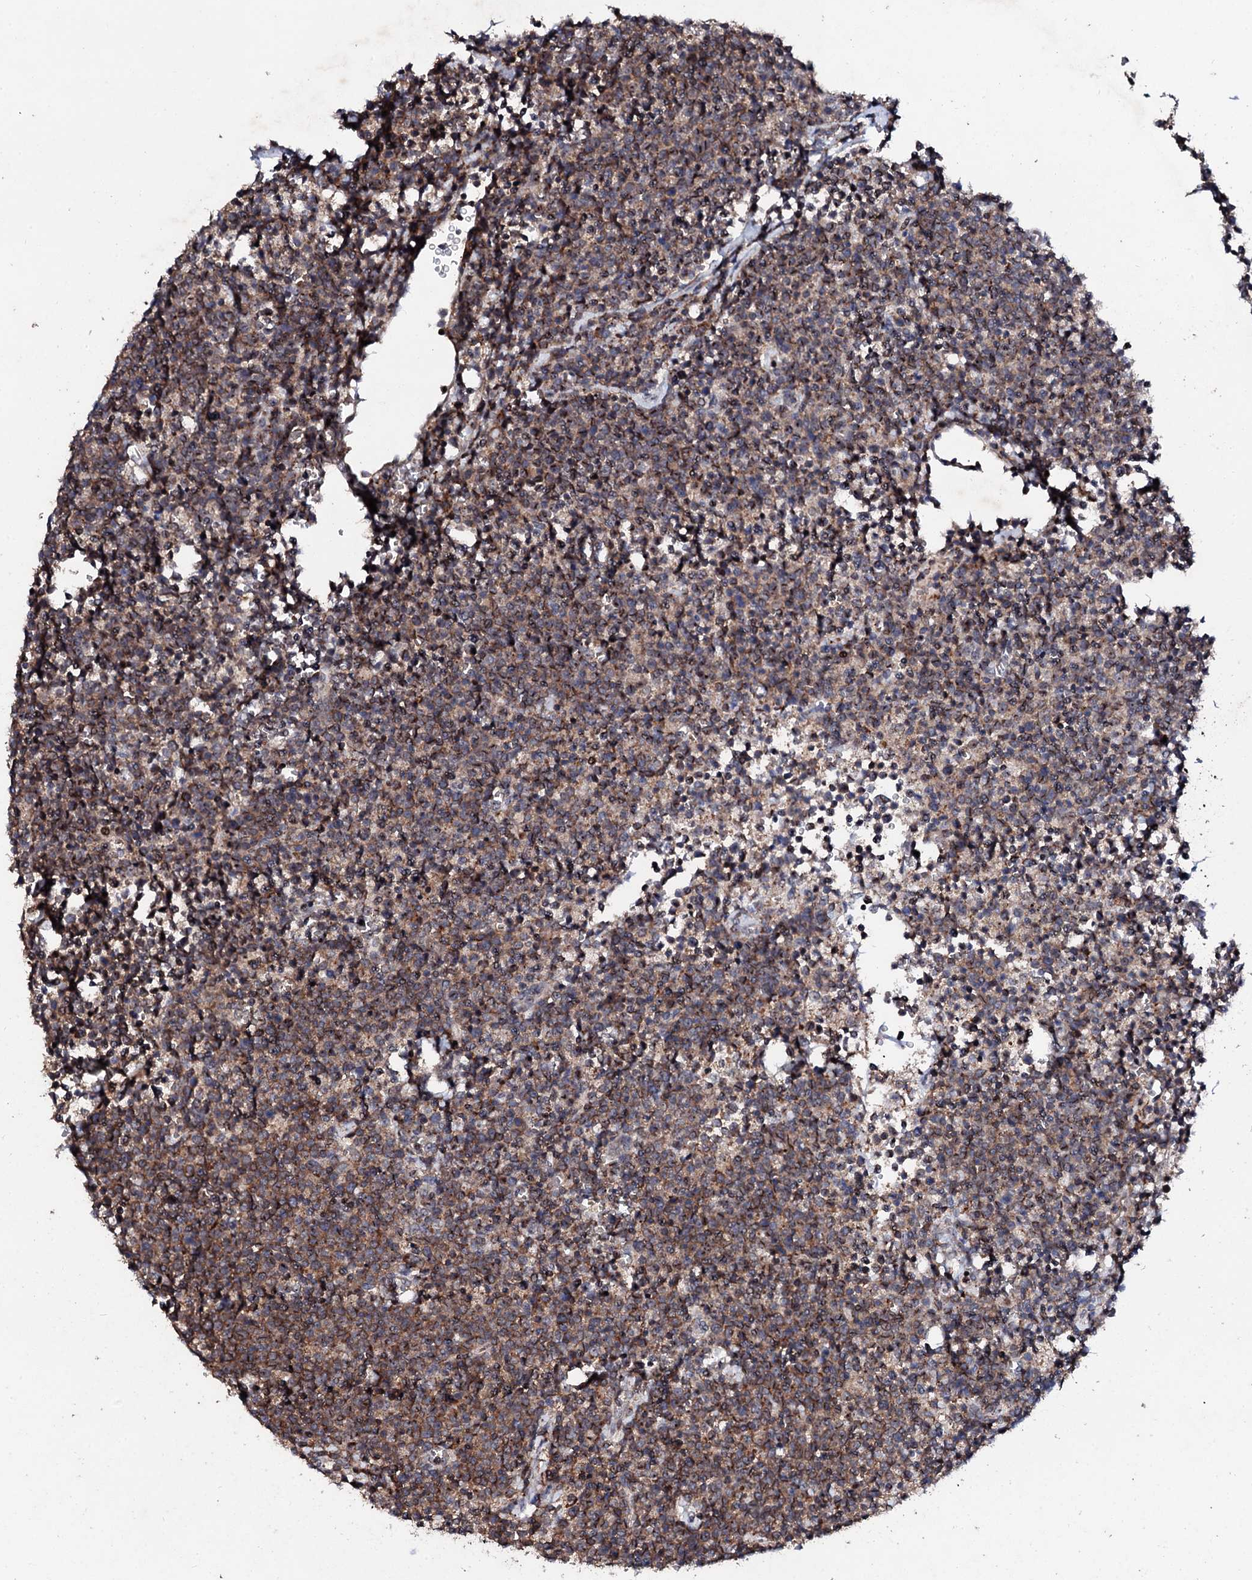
{"staining": {"intensity": "moderate", "quantity": ">75%", "location": "cytoplasmic/membranous"}, "tissue": "lymphoma", "cell_type": "Tumor cells", "image_type": "cancer", "snomed": [{"axis": "morphology", "description": "Malignant lymphoma, non-Hodgkin's type, High grade"}, {"axis": "topography", "description": "Lymph node"}], "caption": "This histopathology image demonstrates immunohistochemistry staining of high-grade malignant lymphoma, non-Hodgkin's type, with medium moderate cytoplasmic/membranous positivity in about >75% of tumor cells.", "gene": "GTPBP4", "patient": {"sex": "male", "age": 61}}